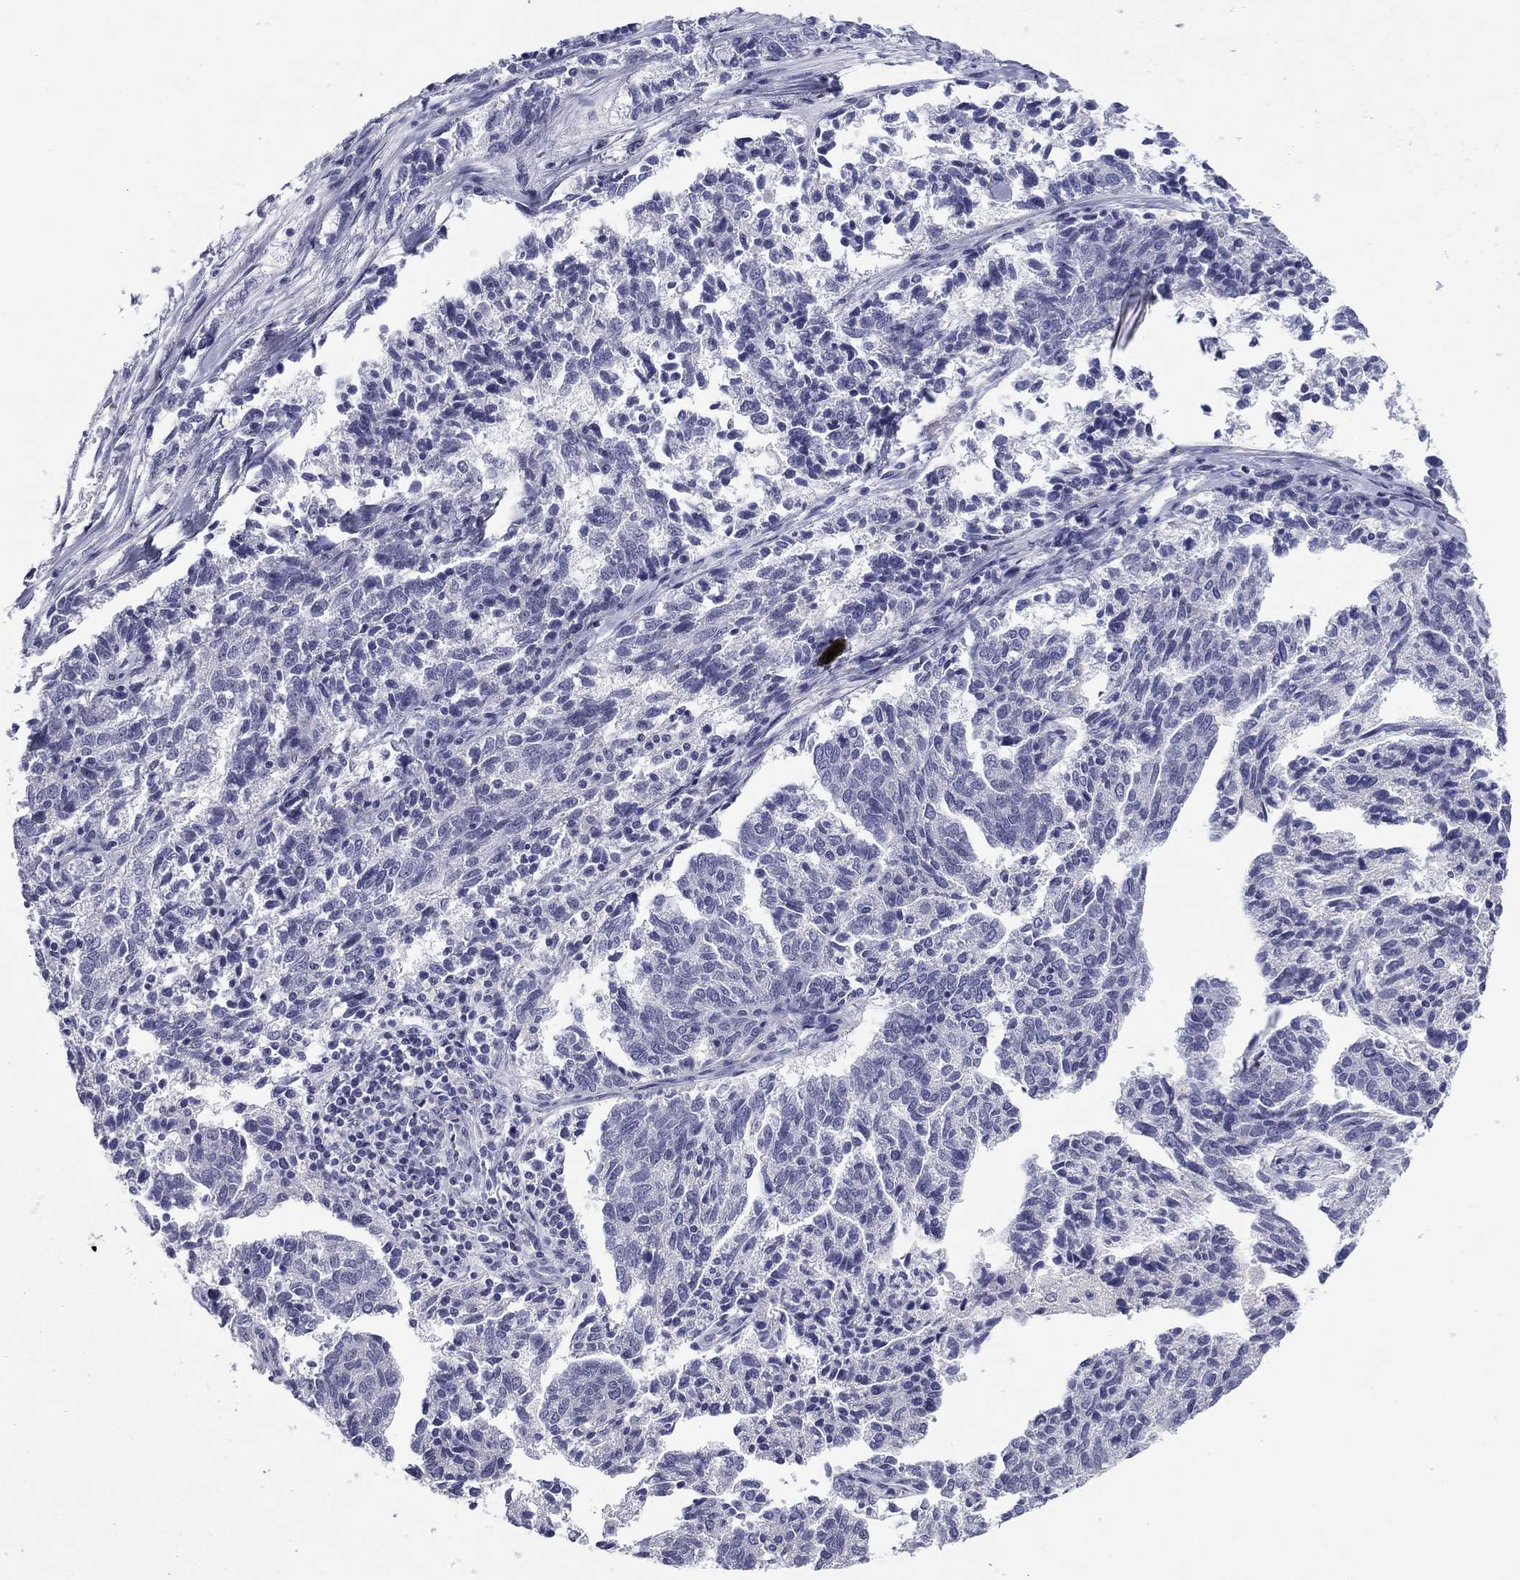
{"staining": {"intensity": "negative", "quantity": "none", "location": "none"}, "tissue": "ovarian cancer", "cell_type": "Tumor cells", "image_type": "cancer", "snomed": [{"axis": "morphology", "description": "Cystadenocarcinoma, serous, NOS"}, {"axis": "topography", "description": "Ovary"}], "caption": "Photomicrograph shows no protein positivity in tumor cells of ovarian serous cystadenocarcinoma tissue. (Stains: DAB (3,3'-diaminobenzidine) IHC with hematoxylin counter stain, Microscopy: brightfield microscopy at high magnification).", "gene": "HAO1", "patient": {"sex": "female", "age": 71}}